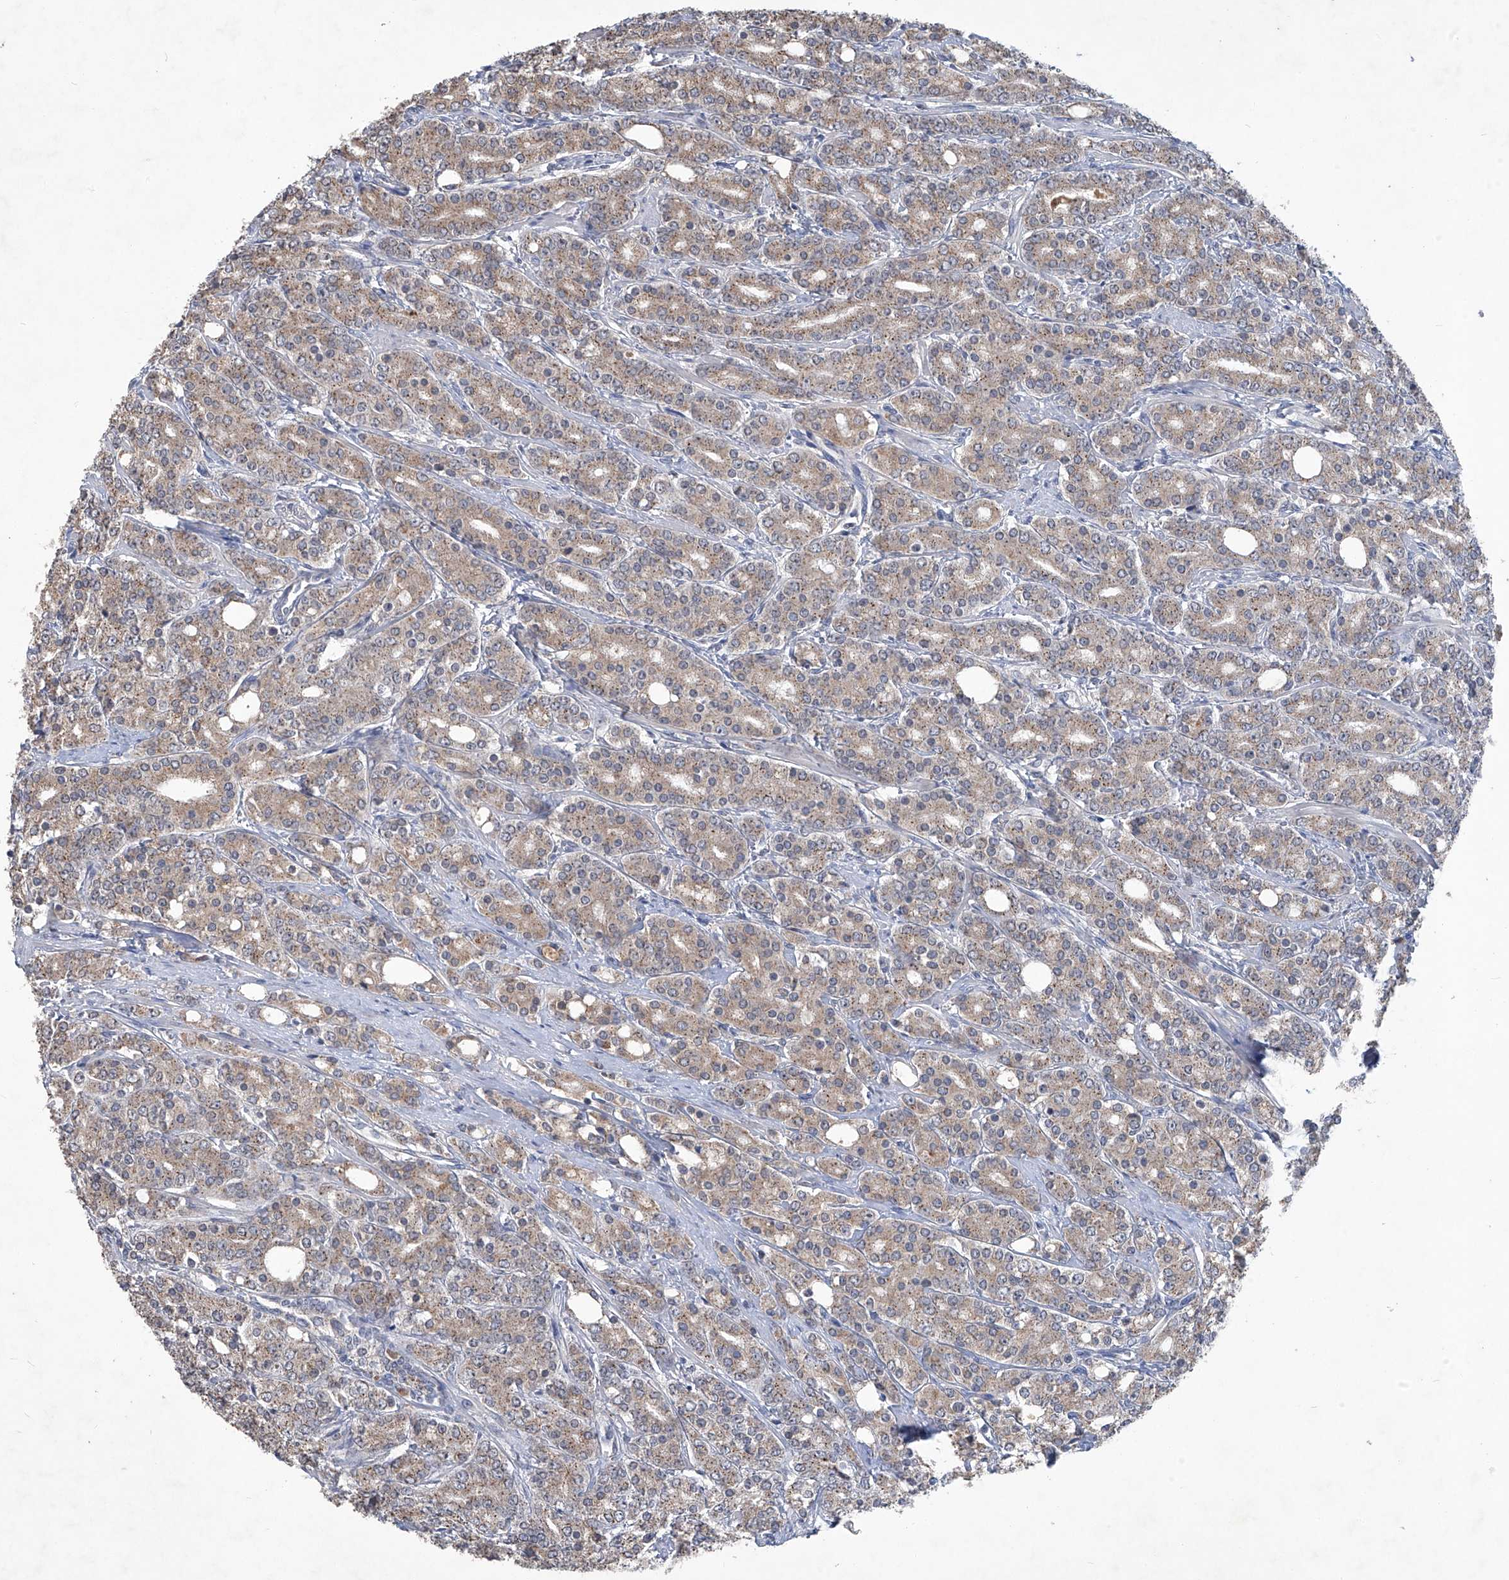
{"staining": {"intensity": "weak", "quantity": ">75%", "location": "cytoplasmic/membranous"}, "tissue": "prostate cancer", "cell_type": "Tumor cells", "image_type": "cancer", "snomed": [{"axis": "morphology", "description": "Adenocarcinoma, High grade"}, {"axis": "topography", "description": "Prostate"}], "caption": "Protein staining of high-grade adenocarcinoma (prostate) tissue displays weak cytoplasmic/membranous positivity in approximately >75% of tumor cells. (brown staining indicates protein expression, while blue staining denotes nuclei).", "gene": "PCSK5", "patient": {"sex": "male", "age": 62}}